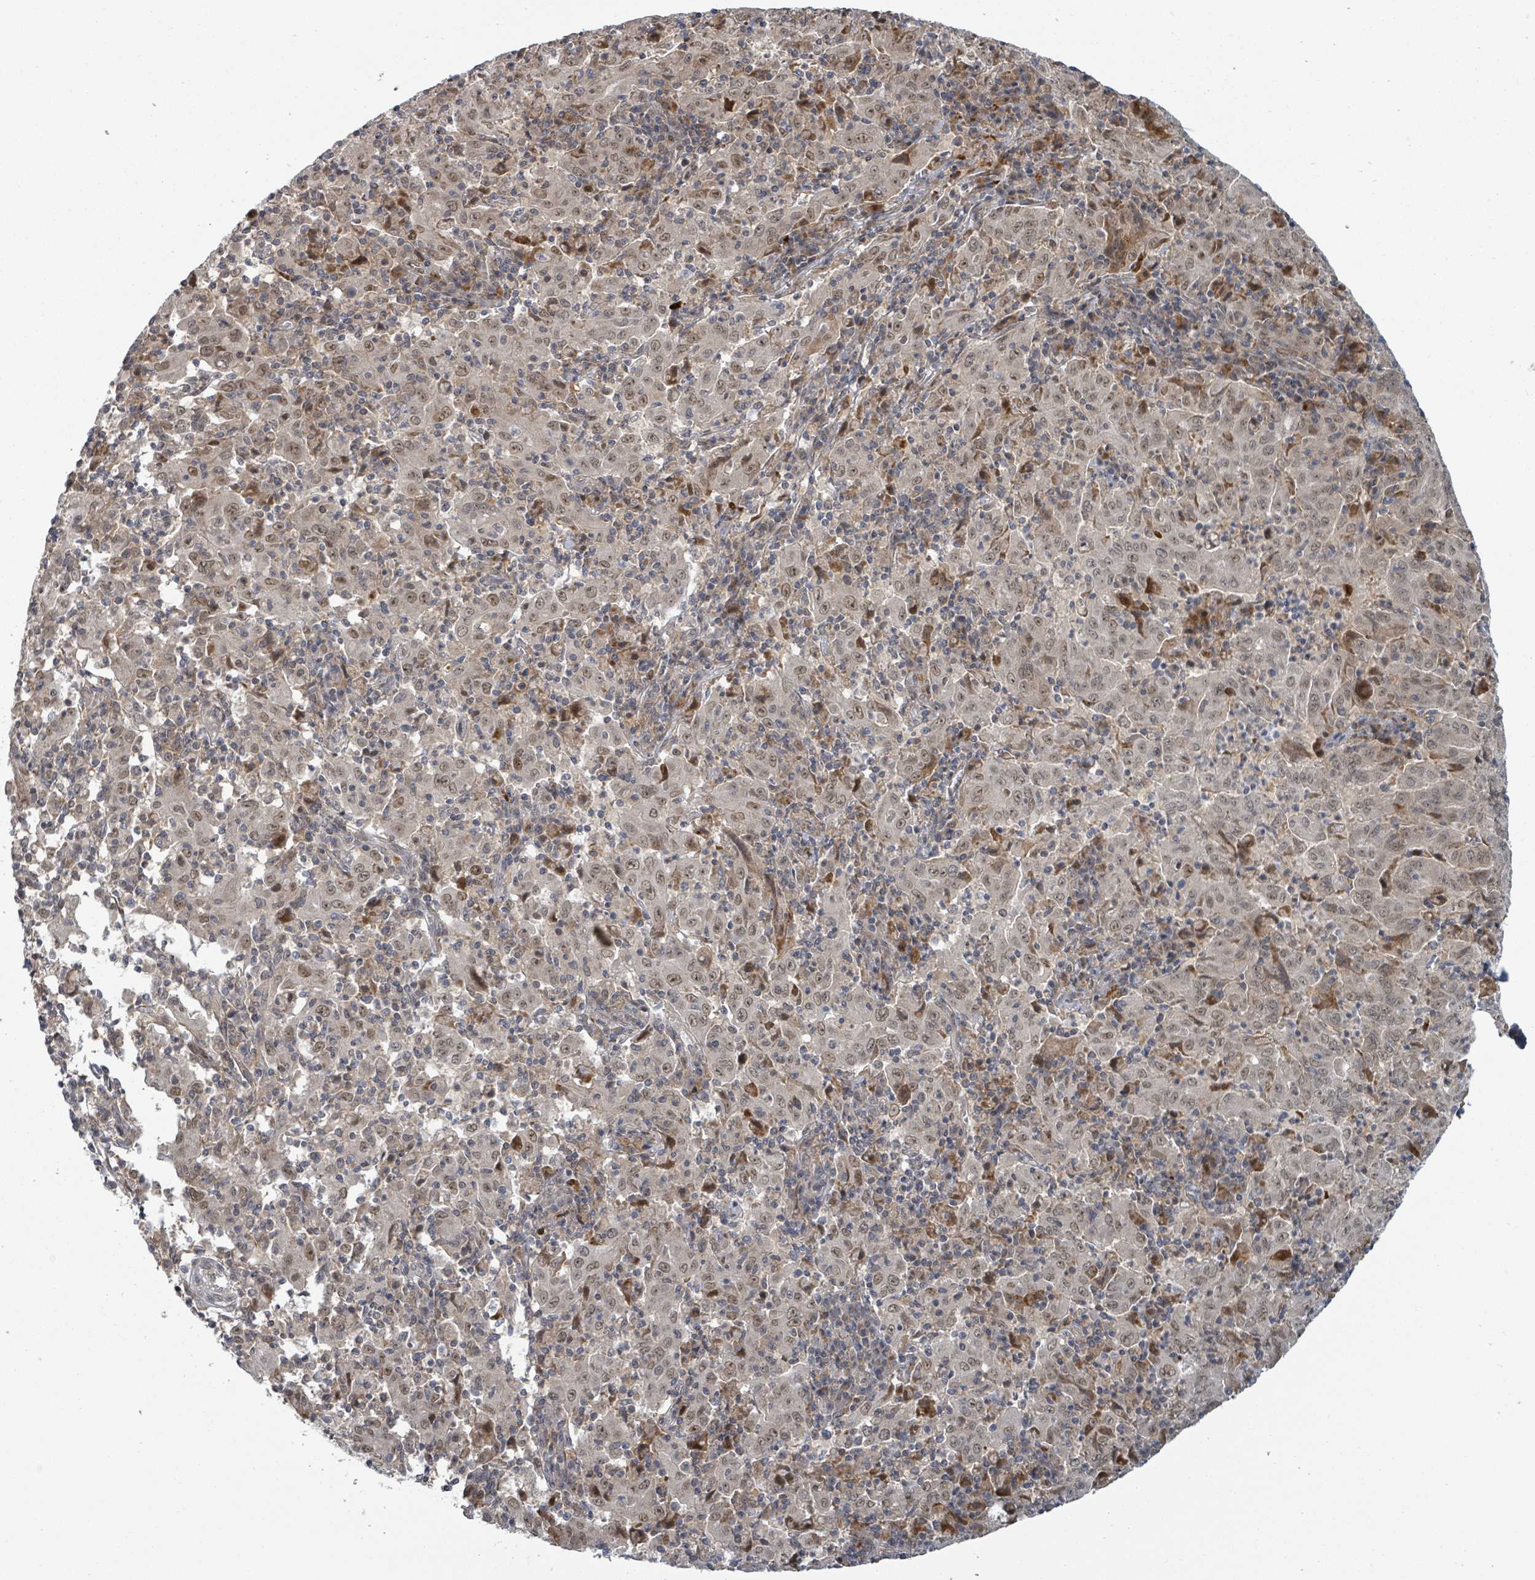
{"staining": {"intensity": "moderate", "quantity": ">75%", "location": "nuclear"}, "tissue": "pancreatic cancer", "cell_type": "Tumor cells", "image_type": "cancer", "snomed": [{"axis": "morphology", "description": "Adenocarcinoma, NOS"}, {"axis": "topography", "description": "Pancreas"}], "caption": "Human pancreatic cancer (adenocarcinoma) stained with a brown dye shows moderate nuclear positive staining in about >75% of tumor cells.", "gene": "GTF3C1", "patient": {"sex": "male", "age": 63}}